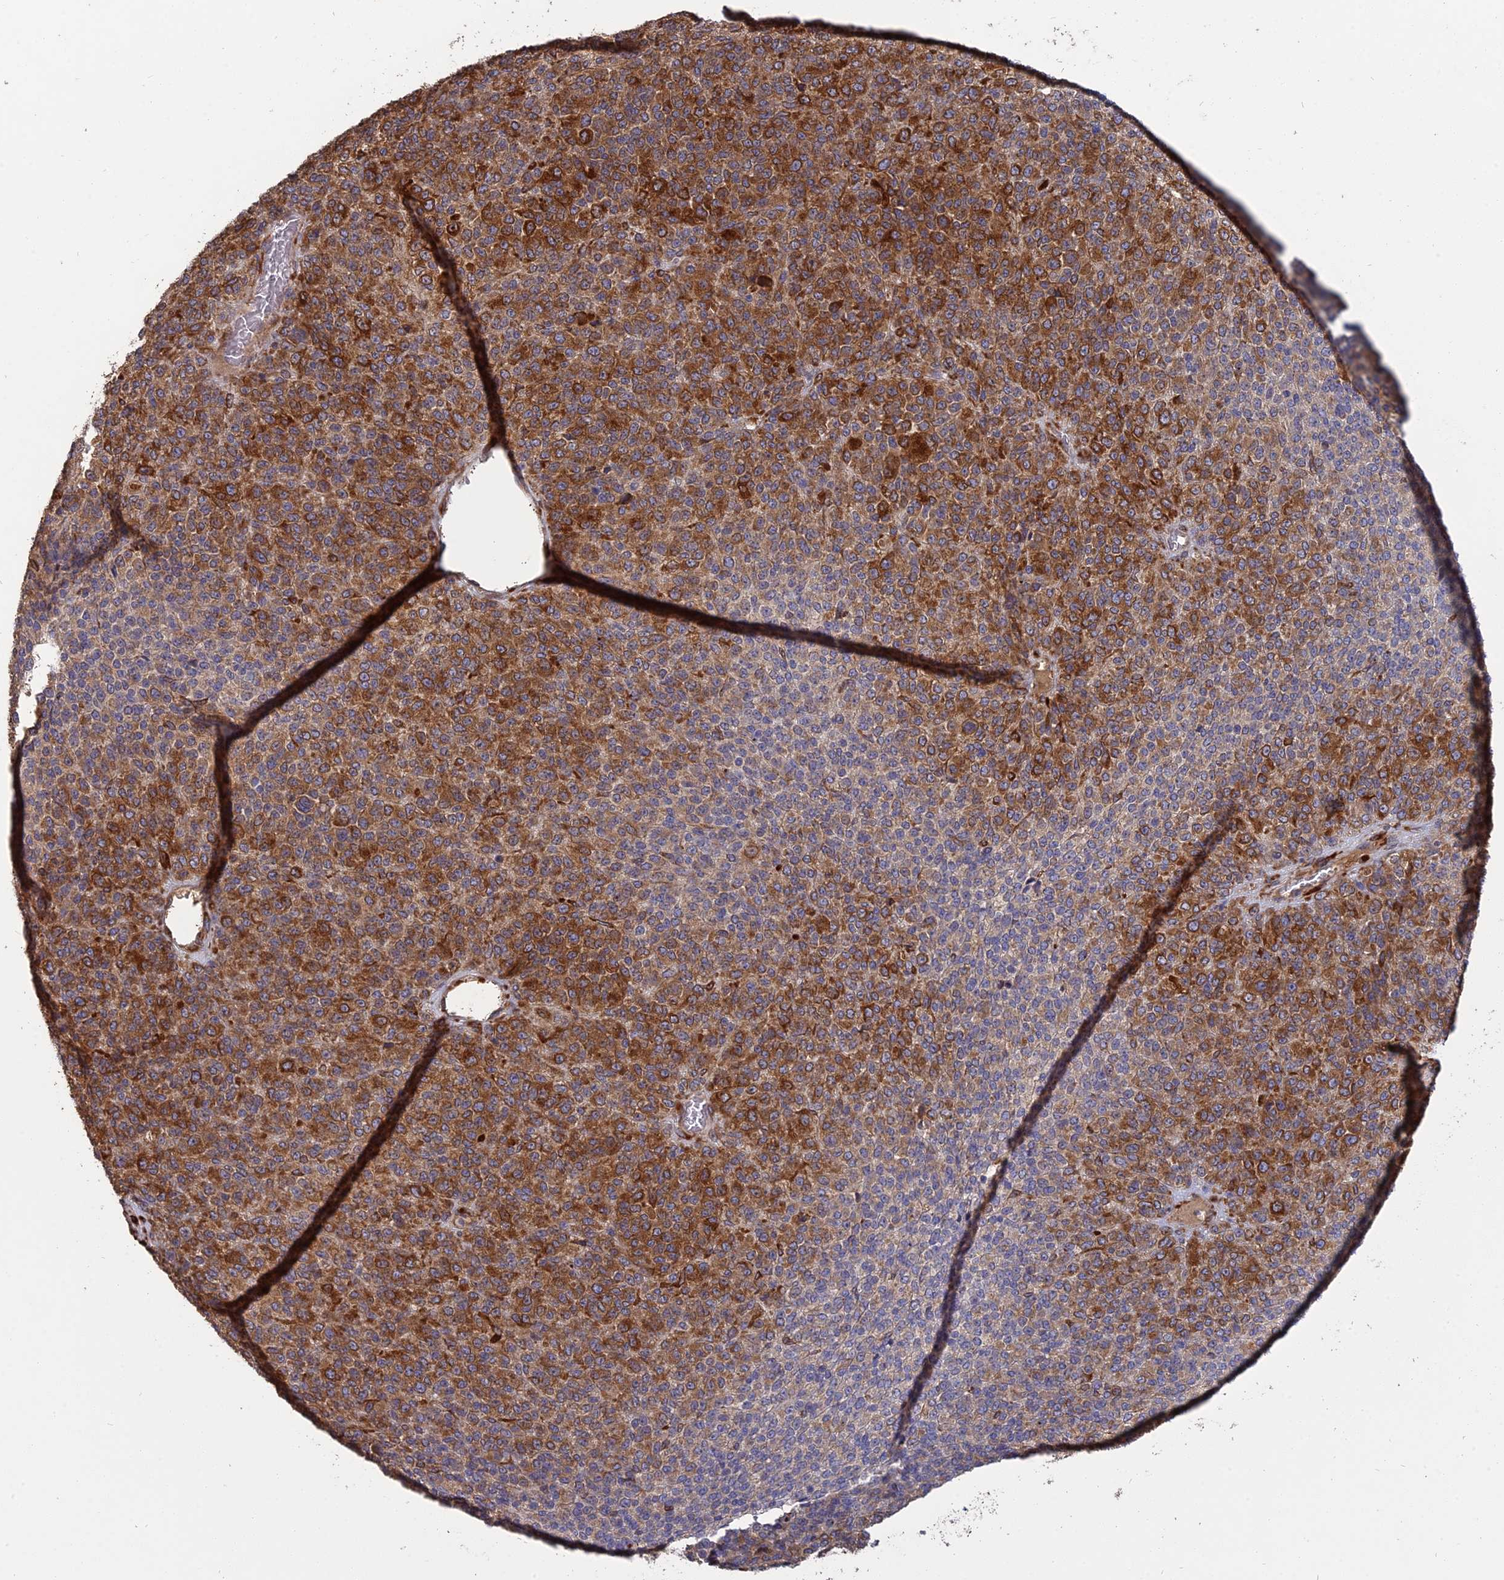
{"staining": {"intensity": "moderate", "quantity": ">75%", "location": "cytoplasmic/membranous"}, "tissue": "melanoma", "cell_type": "Tumor cells", "image_type": "cancer", "snomed": [{"axis": "morphology", "description": "Malignant melanoma, Metastatic site"}, {"axis": "topography", "description": "Brain"}], "caption": "Human melanoma stained with a protein marker shows moderate staining in tumor cells.", "gene": "PPIC", "patient": {"sex": "female", "age": 56}}